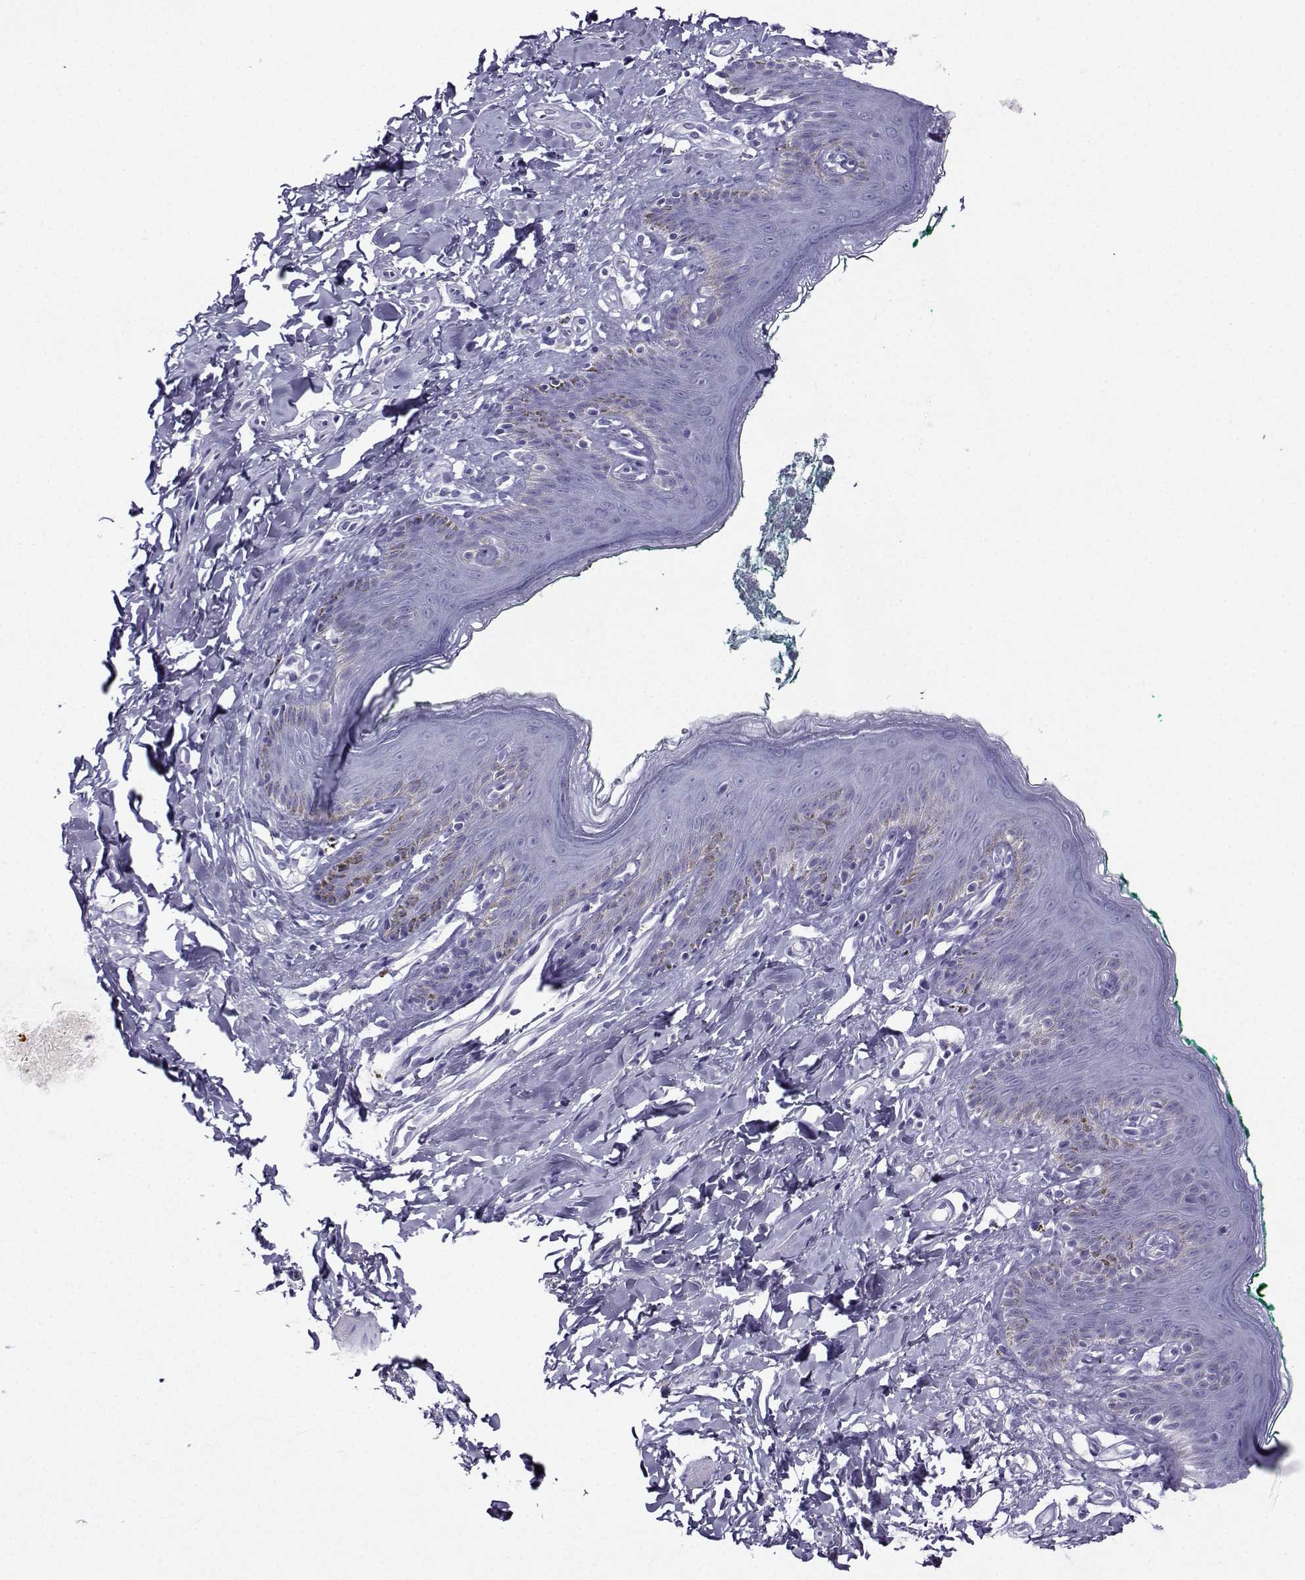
{"staining": {"intensity": "negative", "quantity": "none", "location": "none"}, "tissue": "skin", "cell_type": "Epidermal cells", "image_type": "normal", "snomed": [{"axis": "morphology", "description": "Normal tissue, NOS"}, {"axis": "topography", "description": "Vulva"}], "caption": "DAB immunohistochemical staining of normal skin exhibits no significant positivity in epidermal cells.", "gene": "CRYBB1", "patient": {"sex": "female", "age": 66}}